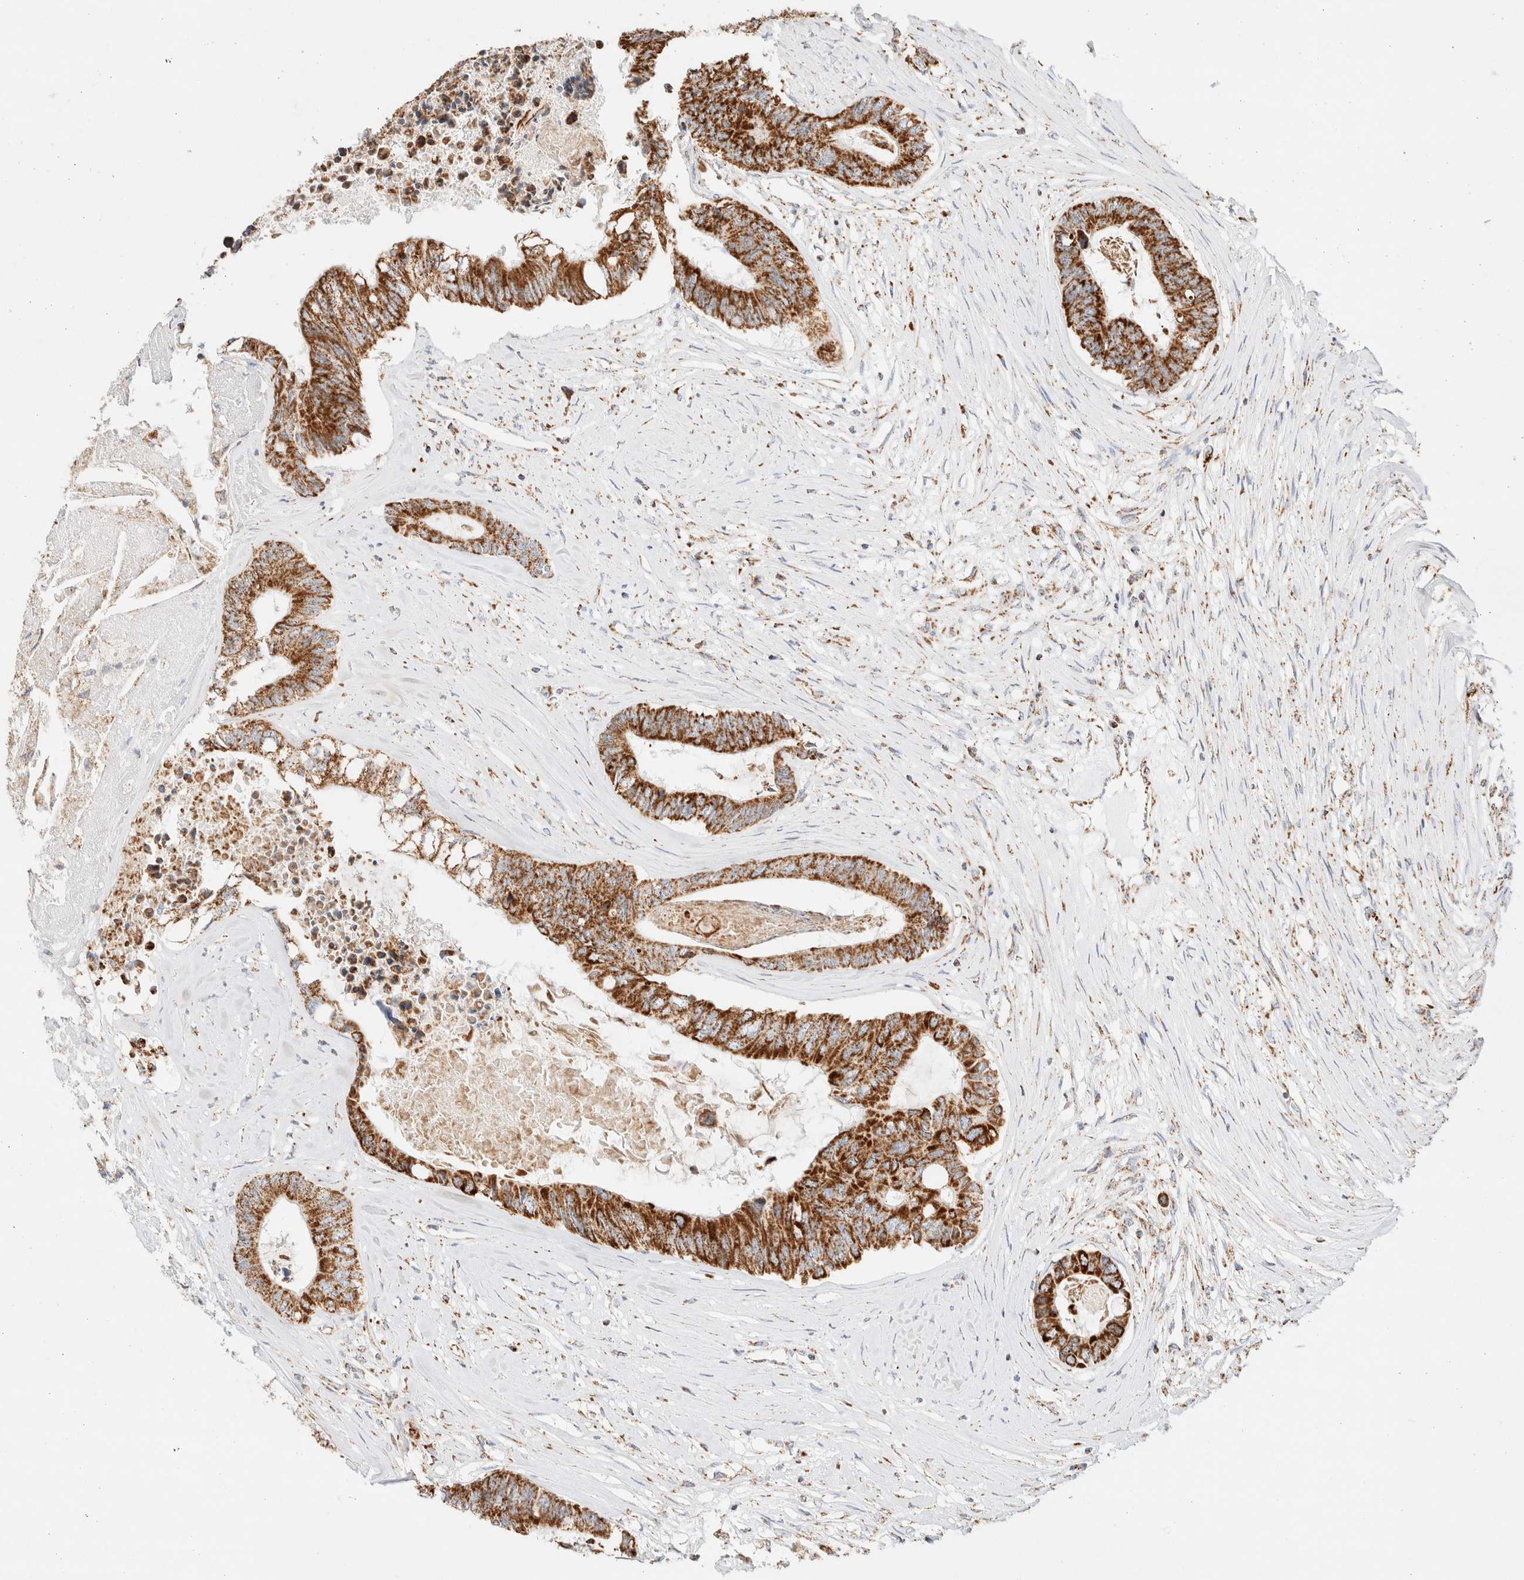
{"staining": {"intensity": "strong", "quantity": ">75%", "location": "cytoplasmic/membranous"}, "tissue": "colorectal cancer", "cell_type": "Tumor cells", "image_type": "cancer", "snomed": [{"axis": "morphology", "description": "Adenocarcinoma, NOS"}, {"axis": "topography", "description": "Rectum"}], "caption": "Protein positivity by immunohistochemistry (IHC) demonstrates strong cytoplasmic/membranous staining in about >75% of tumor cells in adenocarcinoma (colorectal).", "gene": "PHB2", "patient": {"sex": "male", "age": 63}}